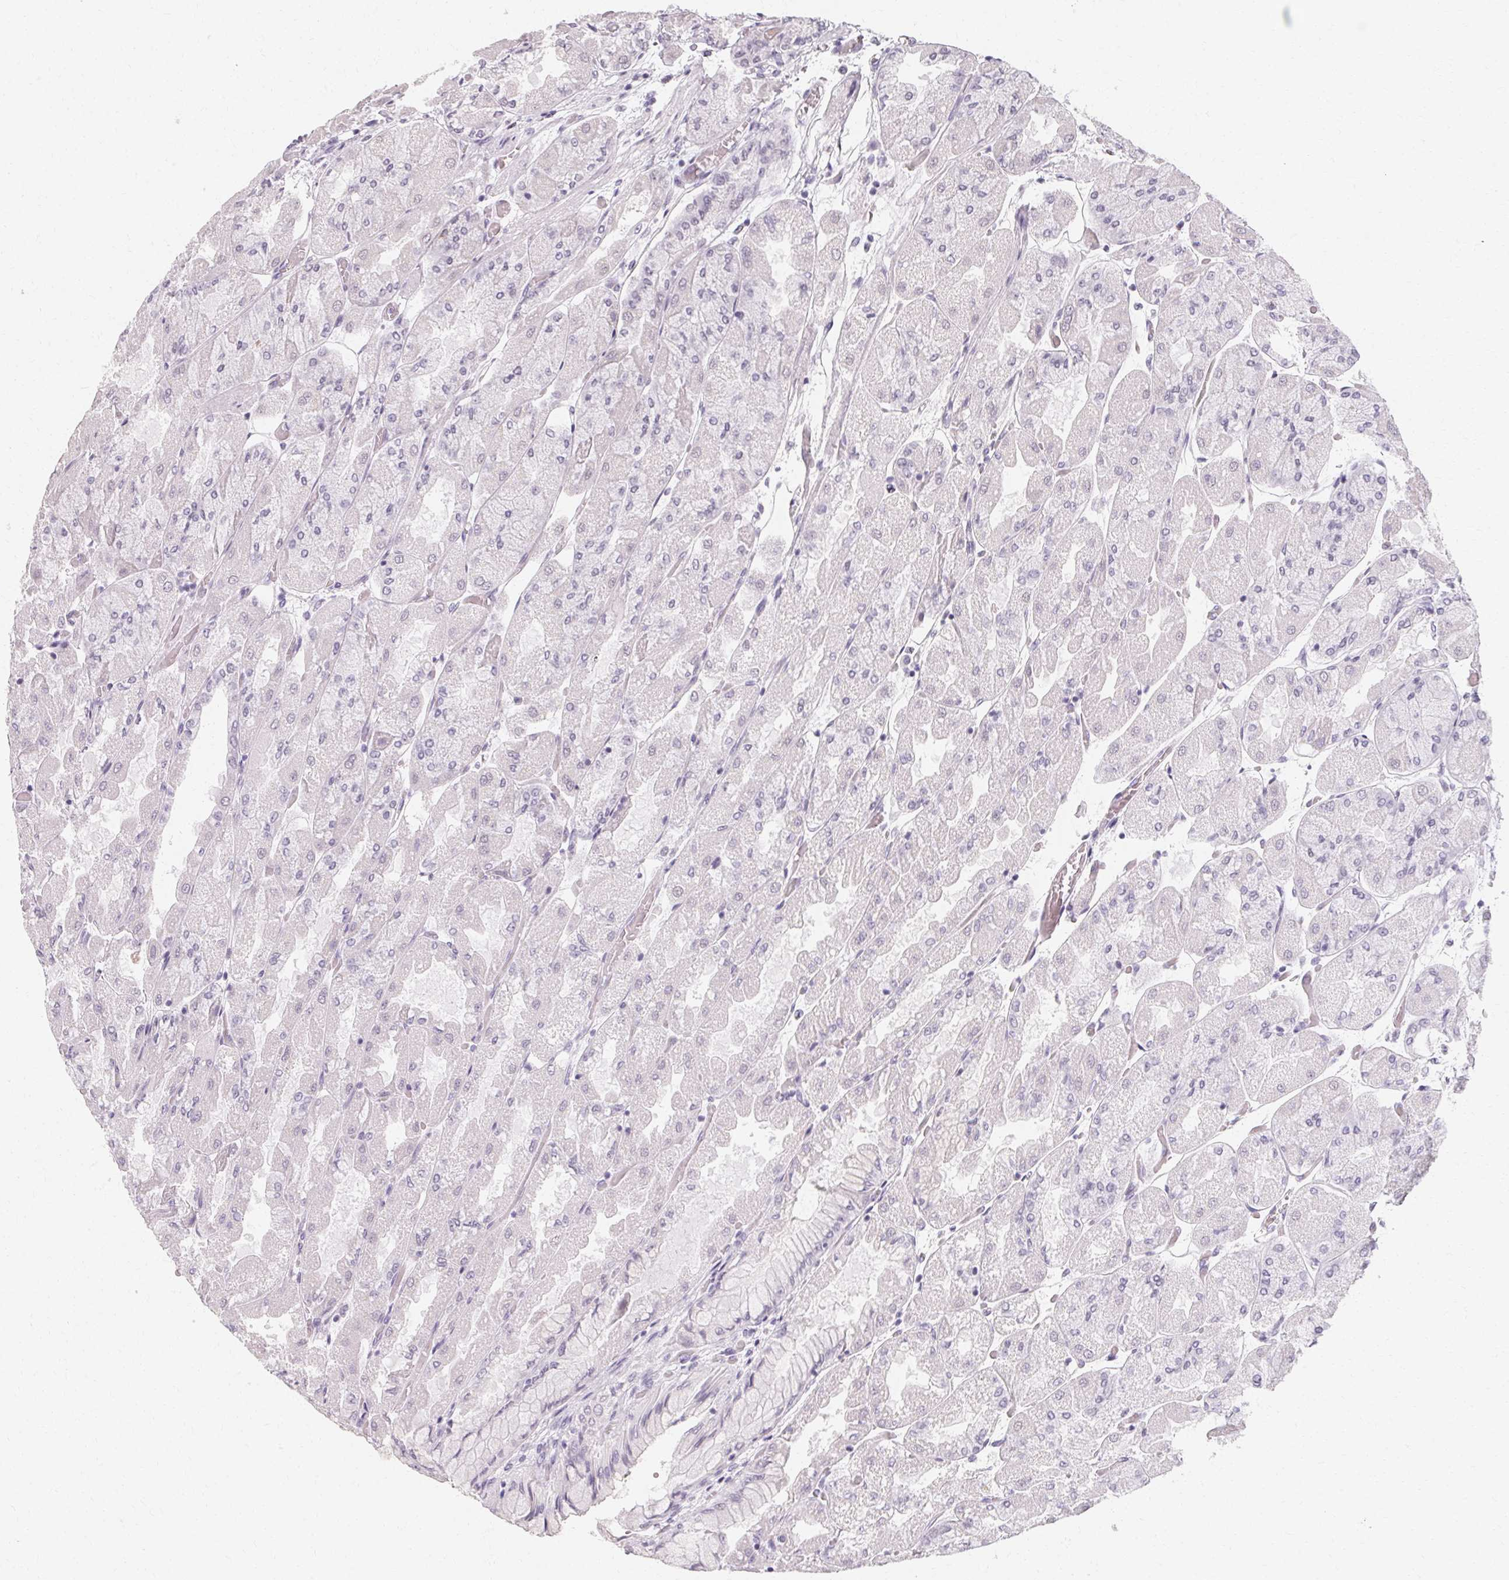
{"staining": {"intensity": "negative", "quantity": "none", "location": "none"}, "tissue": "stomach", "cell_type": "Glandular cells", "image_type": "normal", "snomed": [{"axis": "morphology", "description": "Normal tissue, NOS"}, {"axis": "topography", "description": "Stomach"}], "caption": "Glandular cells are negative for protein expression in benign human stomach.", "gene": "SYNPR", "patient": {"sex": "female", "age": 61}}